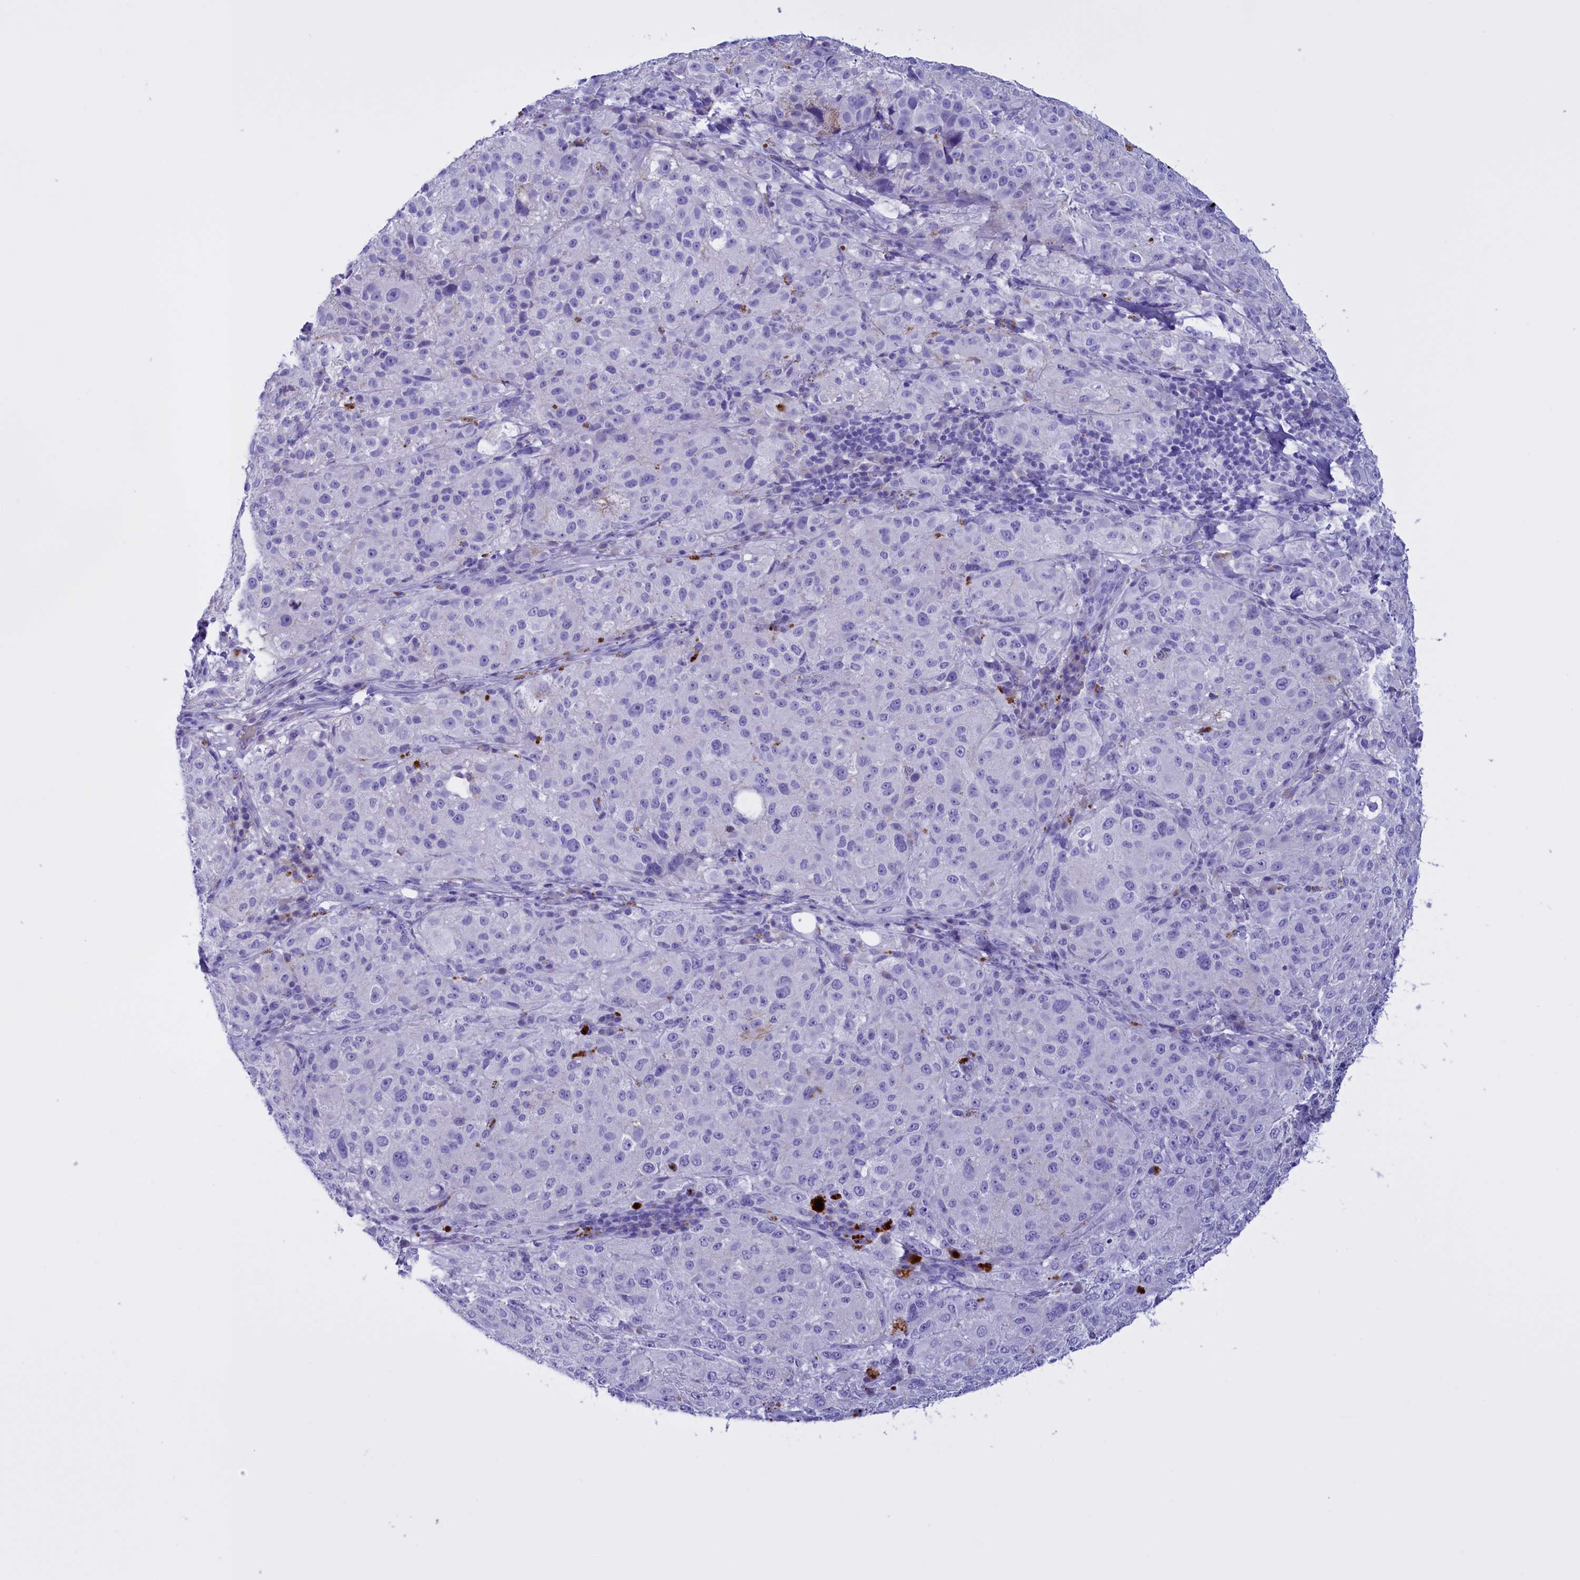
{"staining": {"intensity": "negative", "quantity": "none", "location": "none"}, "tissue": "melanoma", "cell_type": "Tumor cells", "image_type": "cancer", "snomed": [{"axis": "morphology", "description": "Necrosis, NOS"}, {"axis": "morphology", "description": "Malignant melanoma, NOS"}, {"axis": "topography", "description": "Skin"}], "caption": "Tumor cells show no significant protein positivity in melanoma. (DAB (3,3'-diaminobenzidine) IHC with hematoxylin counter stain).", "gene": "PROK2", "patient": {"sex": "female", "age": 87}}